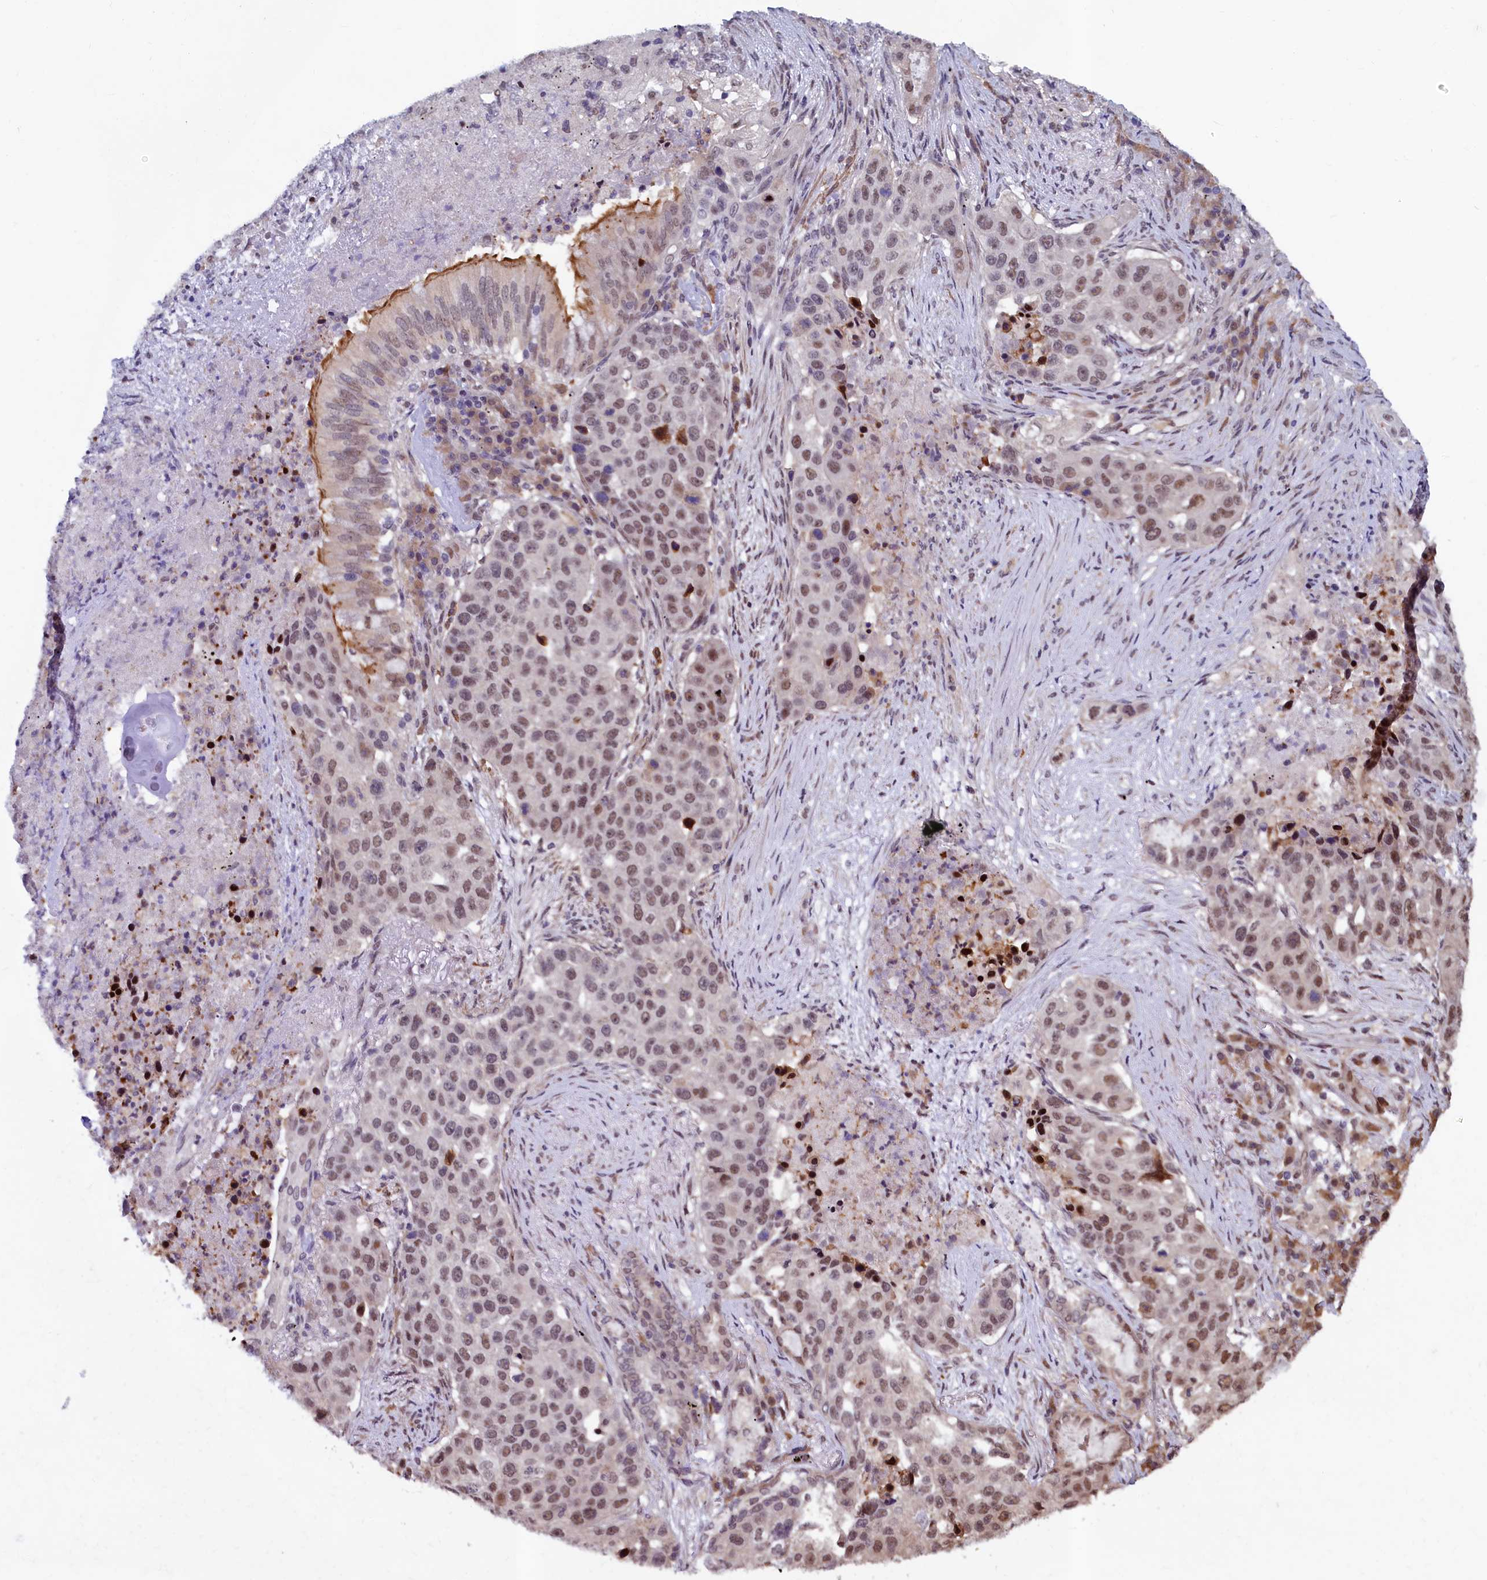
{"staining": {"intensity": "moderate", "quantity": ">75%", "location": "nuclear"}, "tissue": "lung cancer", "cell_type": "Tumor cells", "image_type": "cancer", "snomed": [{"axis": "morphology", "description": "Squamous cell carcinoma, NOS"}, {"axis": "topography", "description": "Lung"}], "caption": "A high-resolution image shows immunohistochemistry staining of lung cancer, which demonstrates moderate nuclear staining in approximately >75% of tumor cells.", "gene": "LEO1", "patient": {"sex": "female", "age": 63}}